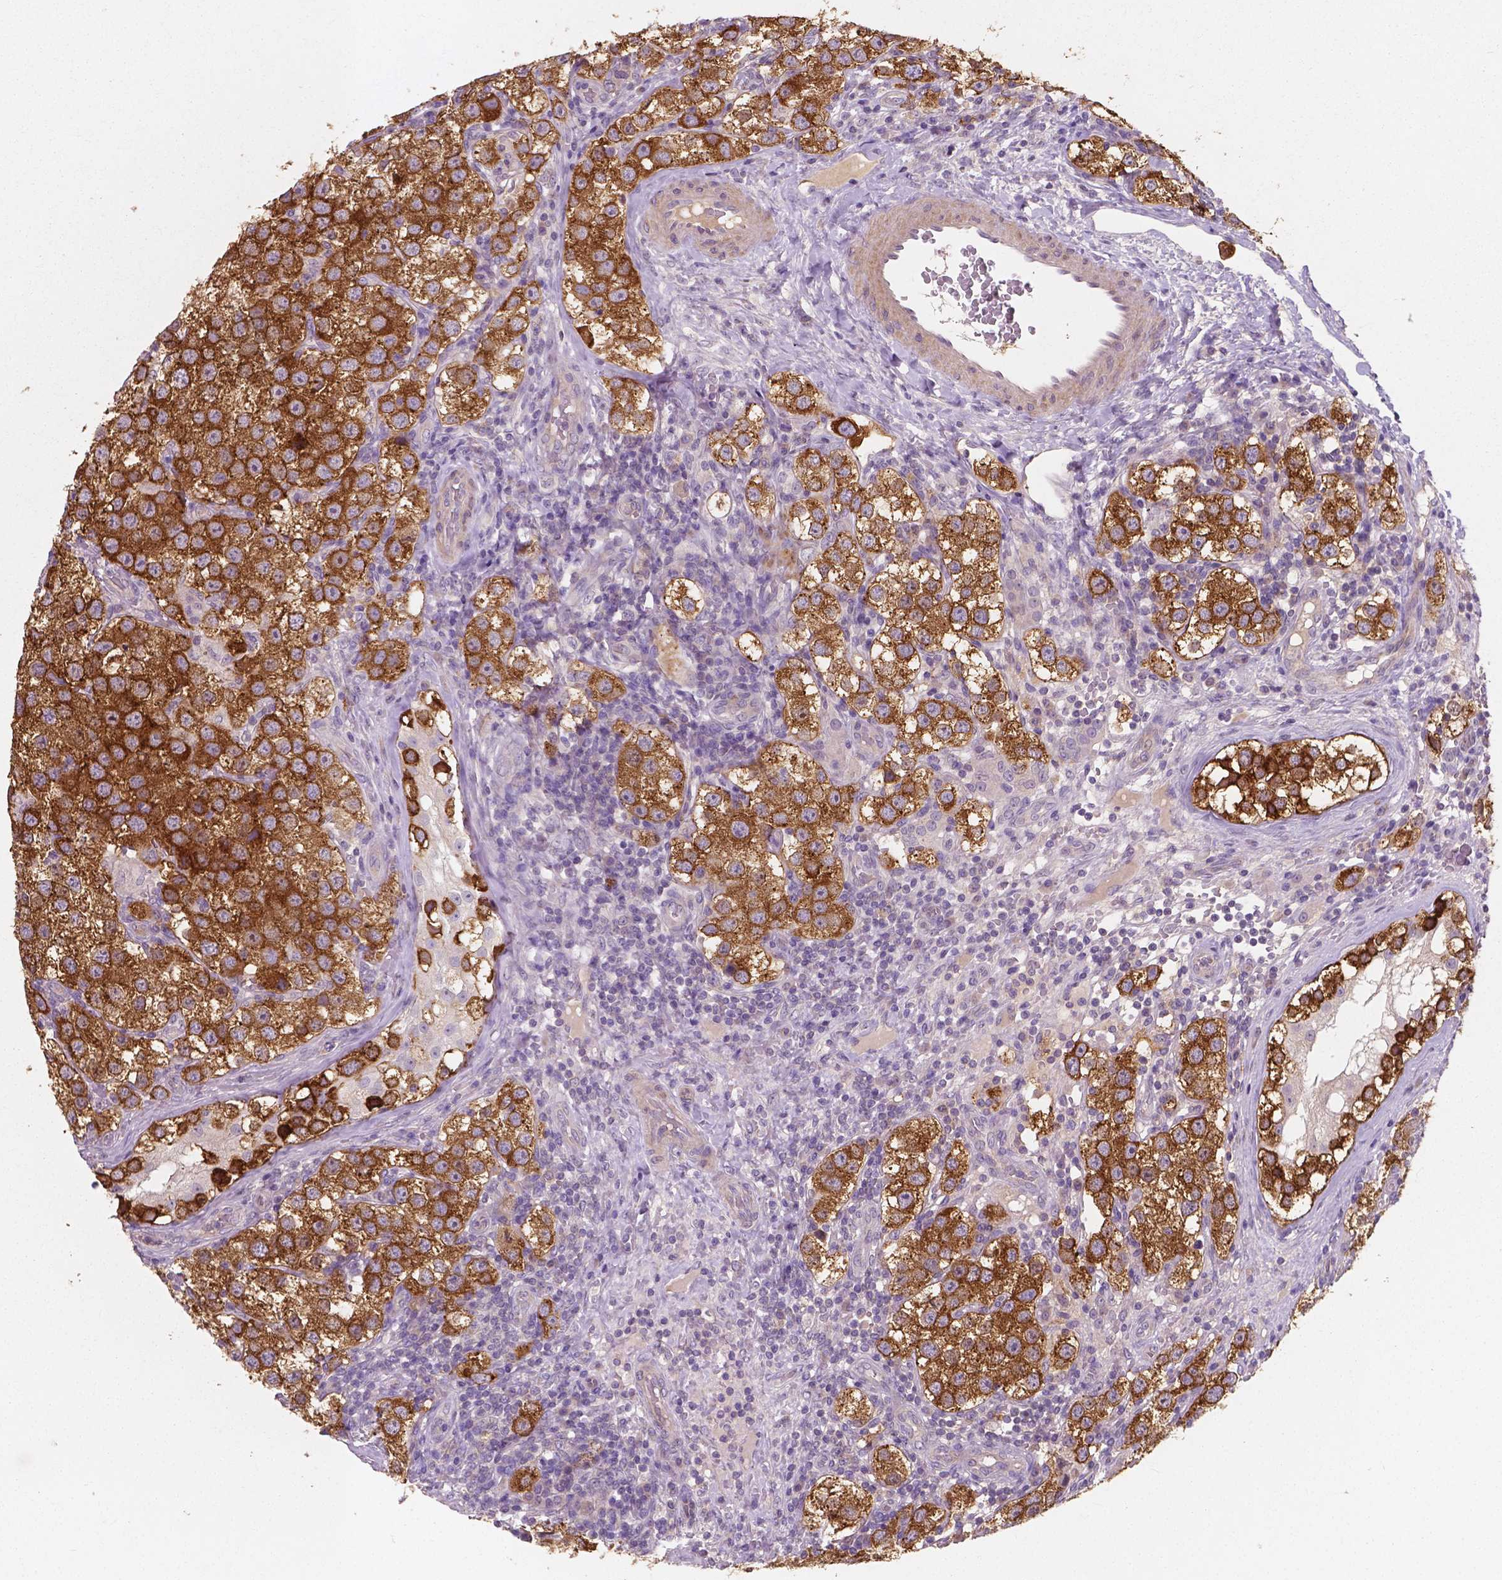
{"staining": {"intensity": "strong", "quantity": ">75%", "location": "cytoplasmic/membranous"}, "tissue": "testis cancer", "cell_type": "Tumor cells", "image_type": "cancer", "snomed": [{"axis": "morphology", "description": "Seminoma, NOS"}, {"axis": "topography", "description": "Testis"}], "caption": "Immunohistochemical staining of testis cancer (seminoma) displays high levels of strong cytoplasmic/membranous protein expression in approximately >75% of tumor cells. Nuclei are stained in blue.", "gene": "LSM14B", "patient": {"sex": "male", "age": 37}}